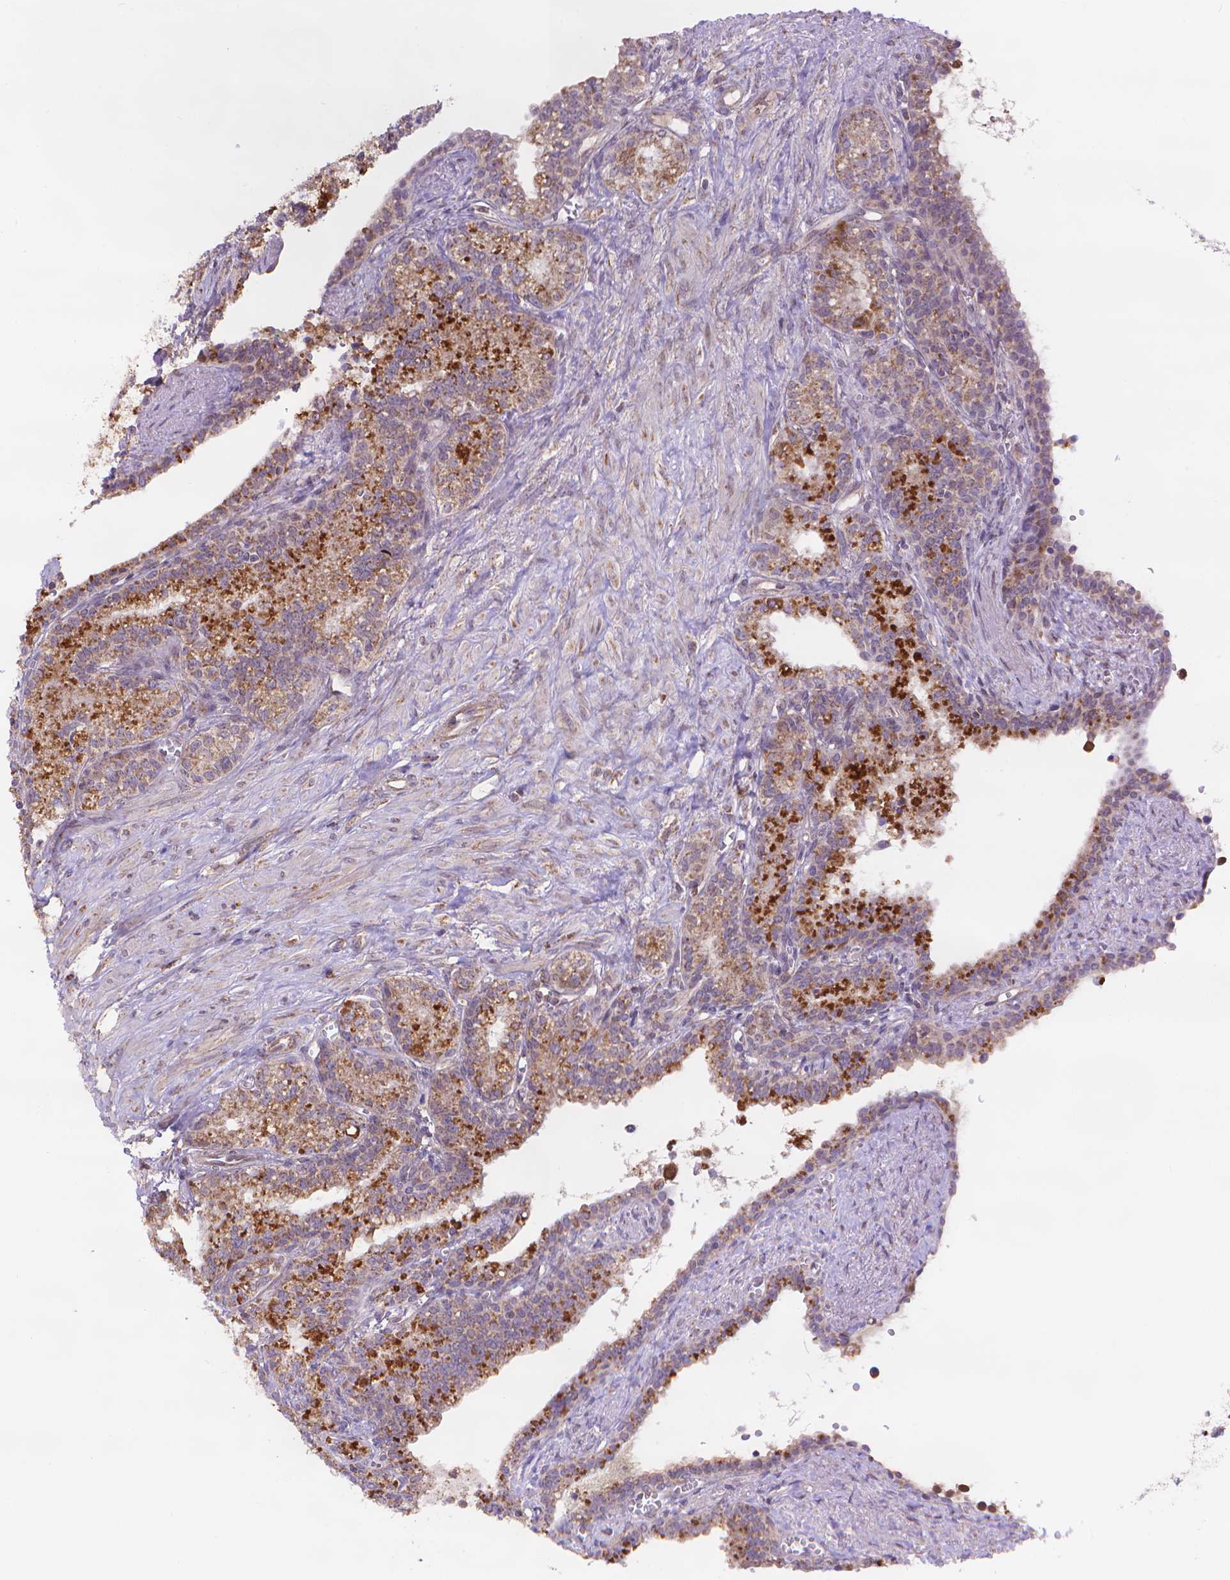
{"staining": {"intensity": "strong", "quantity": "25%-75%", "location": "cytoplasmic/membranous"}, "tissue": "seminal vesicle", "cell_type": "Glandular cells", "image_type": "normal", "snomed": [{"axis": "morphology", "description": "Normal tissue, NOS"}, {"axis": "morphology", "description": "Urothelial carcinoma, NOS"}, {"axis": "topography", "description": "Urinary bladder"}, {"axis": "topography", "description": "Seminal veicle"}], "caption": "An image showing strong cytoplasmic/membranous positivity in approximately 25%-75% of glandular cells in benign seminal vesicle, as visualized by brown immunohistochemical staining.", "gene": "CYYR1", "patient": {"sex": "male", "age": 76}}